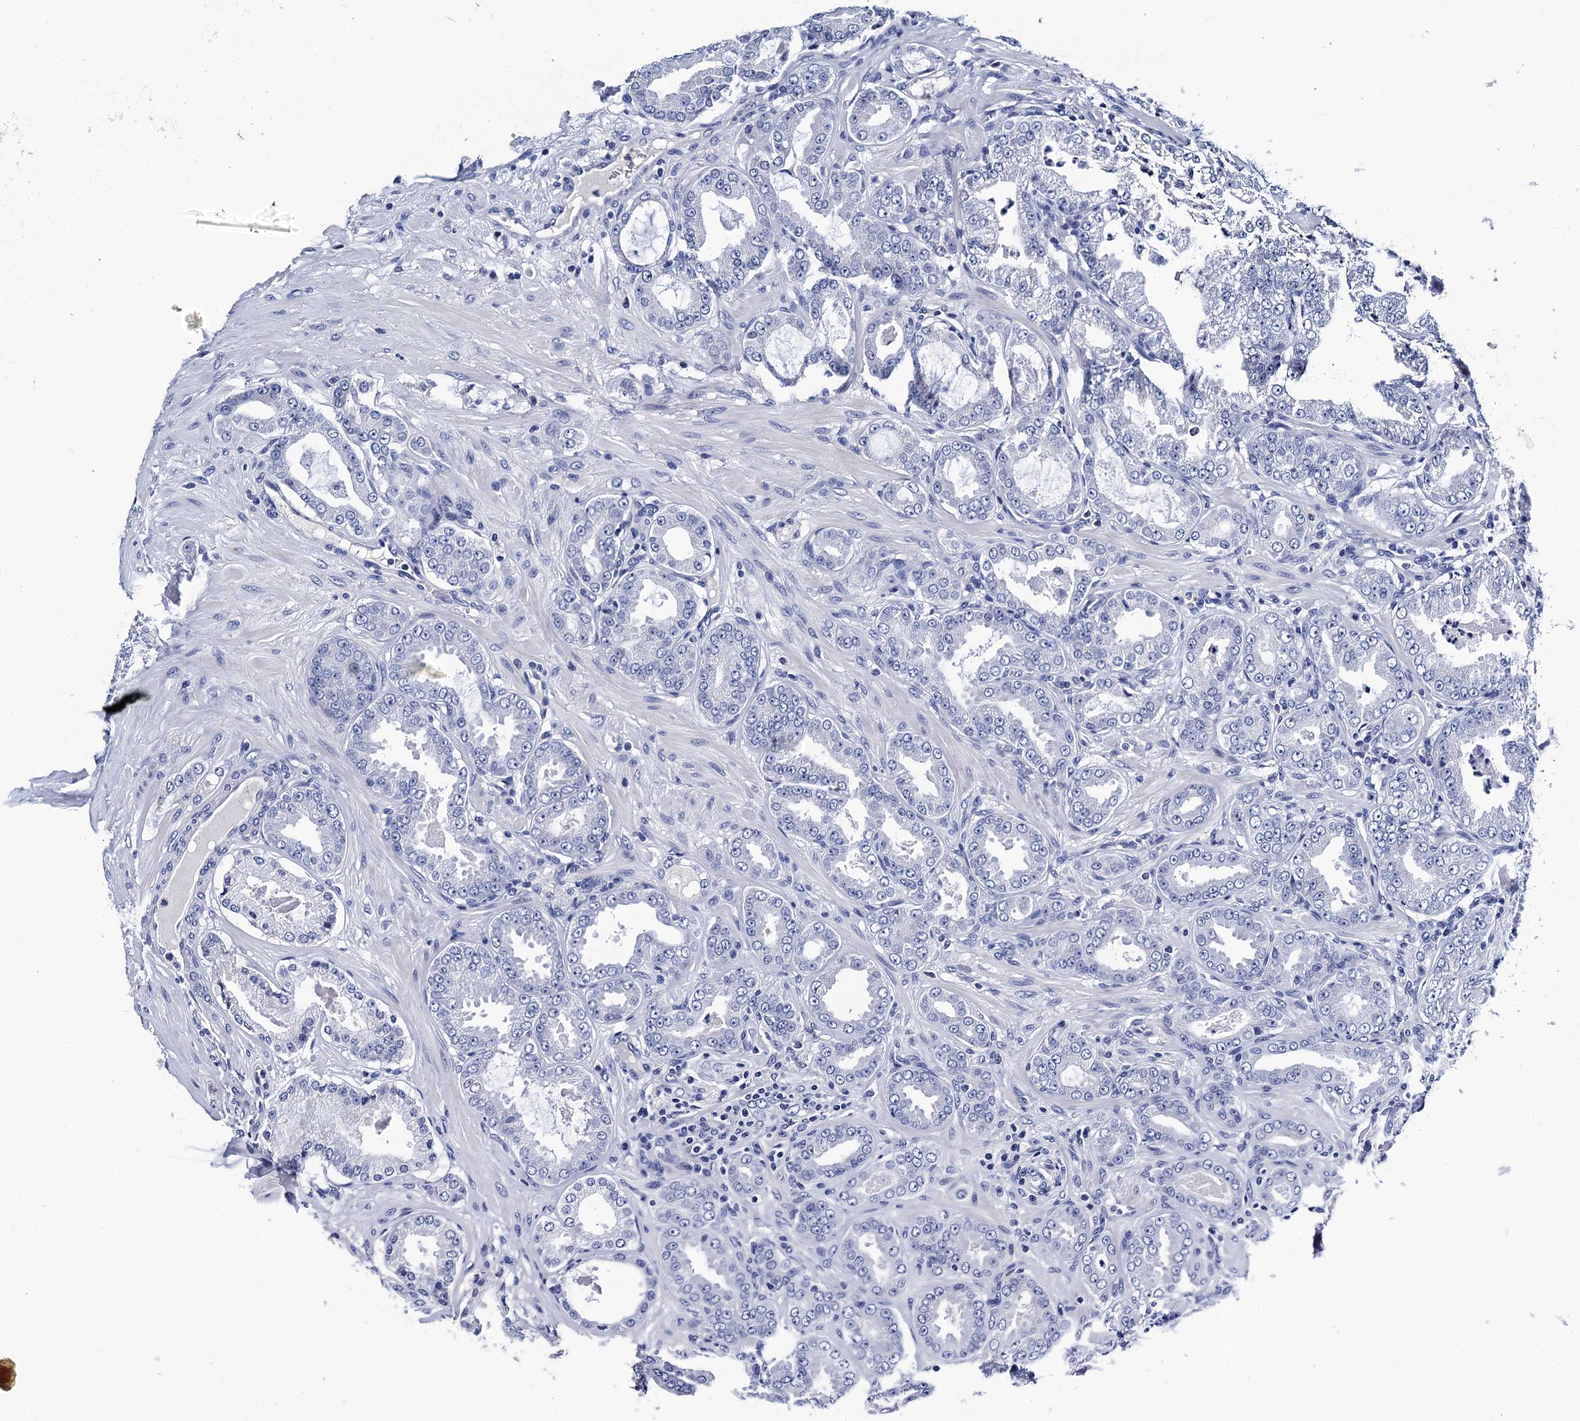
{"staining": {"intensity": "negative", "quantity": "none", "location": "none"}, "tissue": "prostate cancer", "cell_type": "Tumor cells", "image_type": "cancer", "snomed": [{"axis": "morphology", "description": "Adenocarcinoma, Low grade"}, {"axis": "topography", "description": "Prostate"}], "caption": "High magnification brightfield microscopy of prostate low-grade adenocarcinoma stained with DAB (brown) and counterstained with hematoxylin (blue): tumor cells show no significant positivity.", "gene": "LRRC30", "patient": {"sex": "male", "age": 63}}